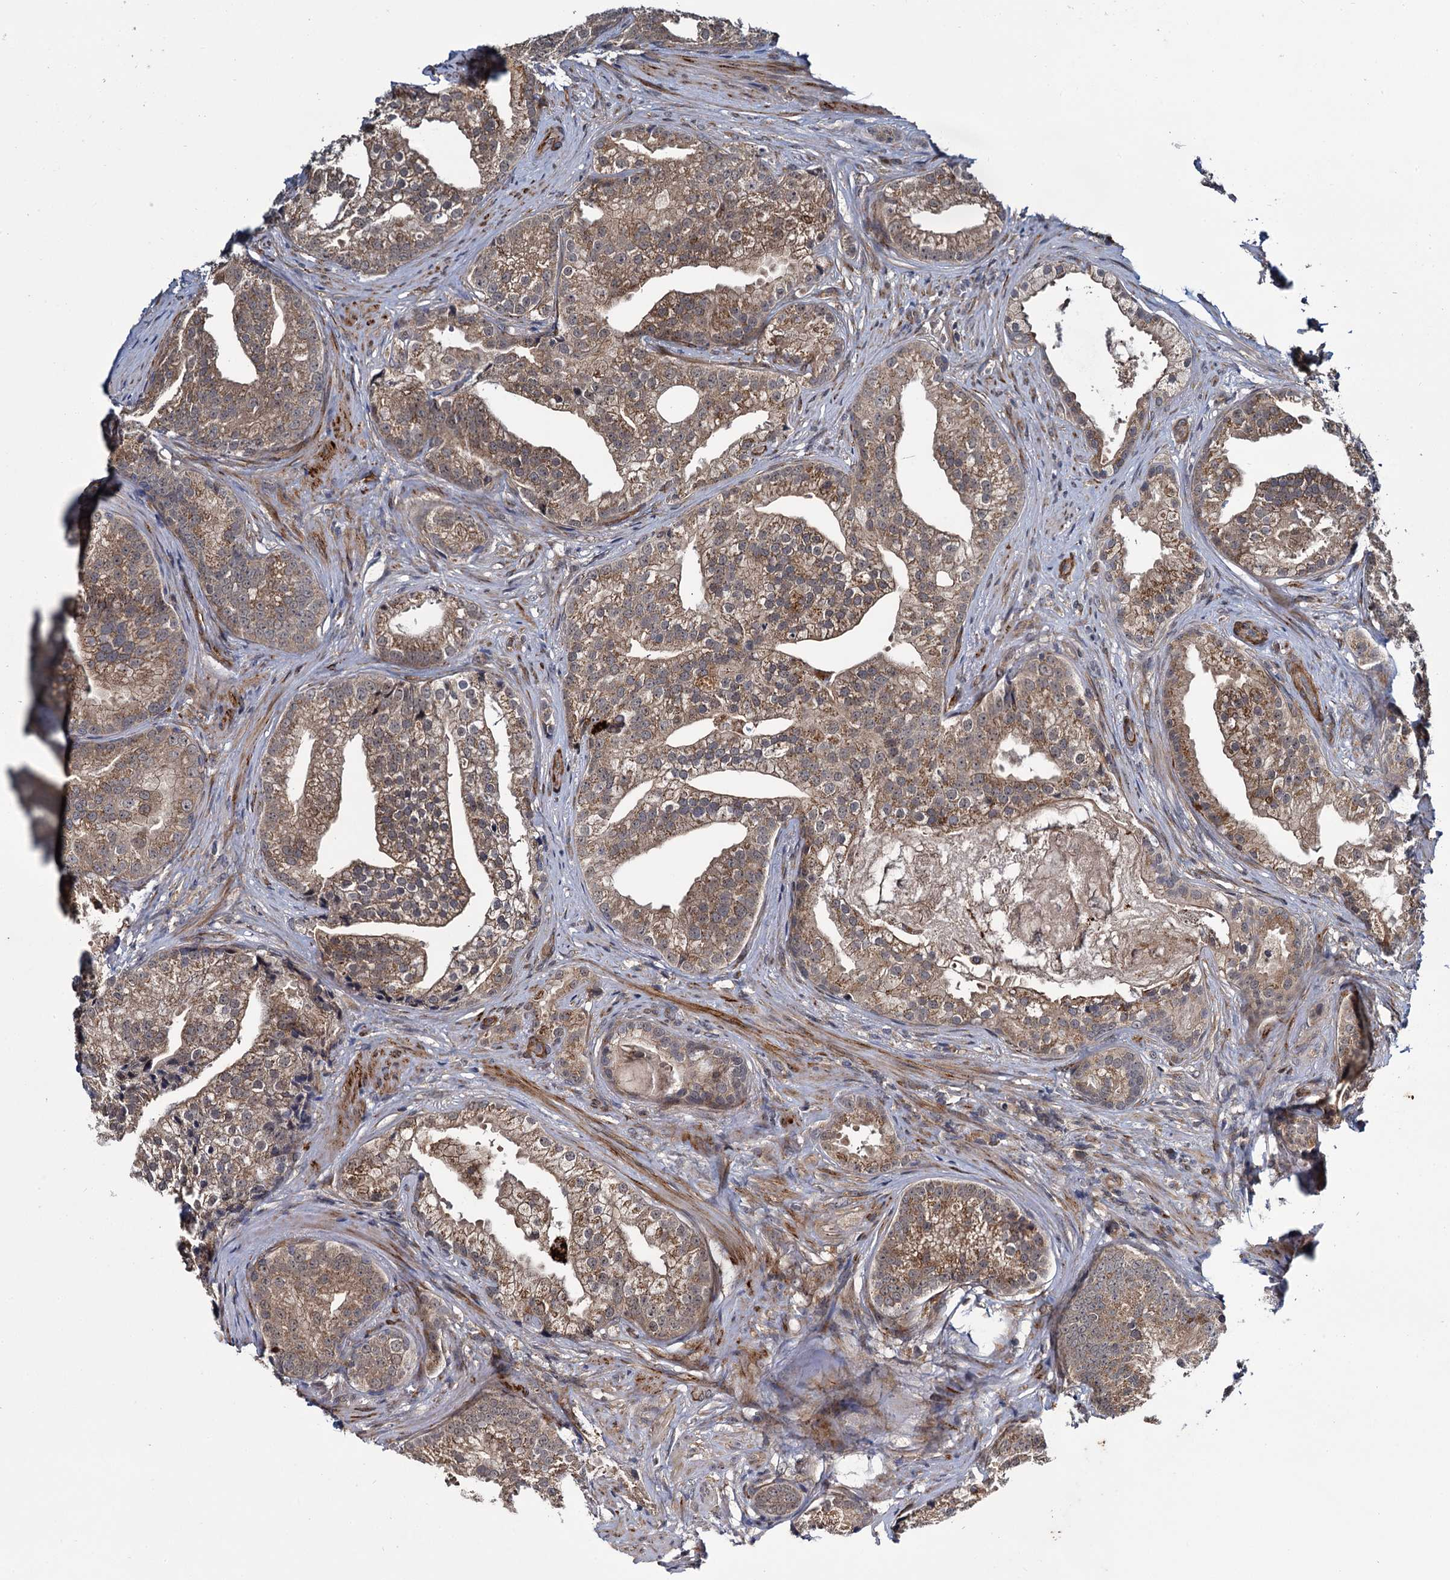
{"staining": {"intensity": "moderate", "quantity": ">75%", "location": "cytoplasmic/membranous"}, "tissue": "prostate cancer", "cell_type": "Tumor cells", "image_type": "cancer", "snomed": [{"axis": "morphology", "description": "Adenocarcinoma, Low grade"}, {"axis": "topography", "description": "Prostate"}], "caption": "Moderate cytoplasmic/membranous positivity for a protein is seen in approximately >75% of tumor cells of prostate cancer (low-grade adenocarcinoma) using immunohistochemistry.", "gene": "ARHGAP42", "patient": {"sex": "male", "age": 71}}